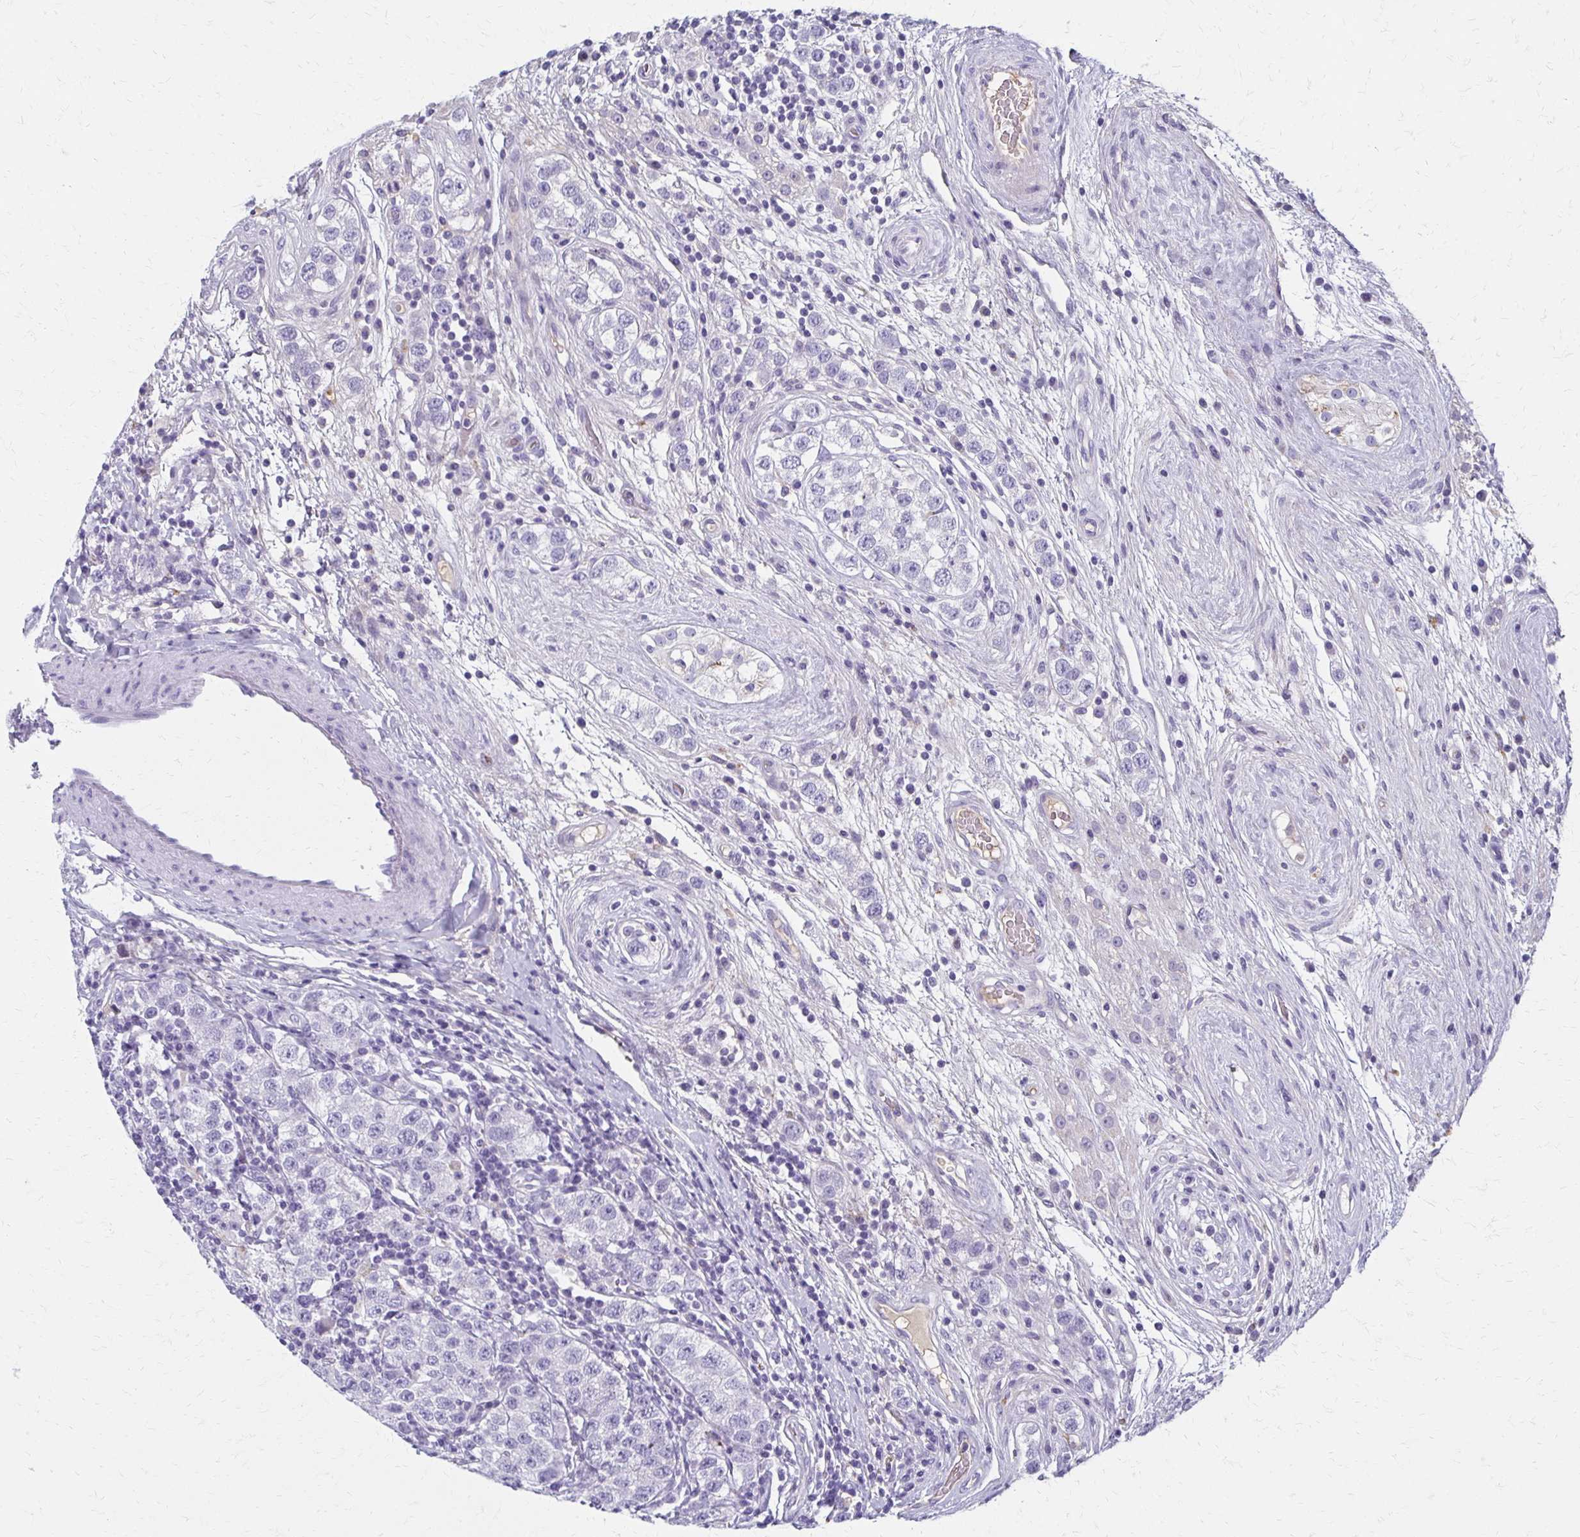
{"staining": {"intensity": "negative", "quantity": "none", "location": "none"}, "tissue": "testis cancer", "cell_type": "Tumor cells", "image_type": "cancer", "snomed": [{"axis": "morphology", "description": "Seminoma, NOS"}, {"axis": "topography", "description": "Testis"}], "caption": "The histopathology image reveals no staining of tumor cells in testis cancer.", "gene": "BBS12", "patient": {"sex": "male", "age": 34}}